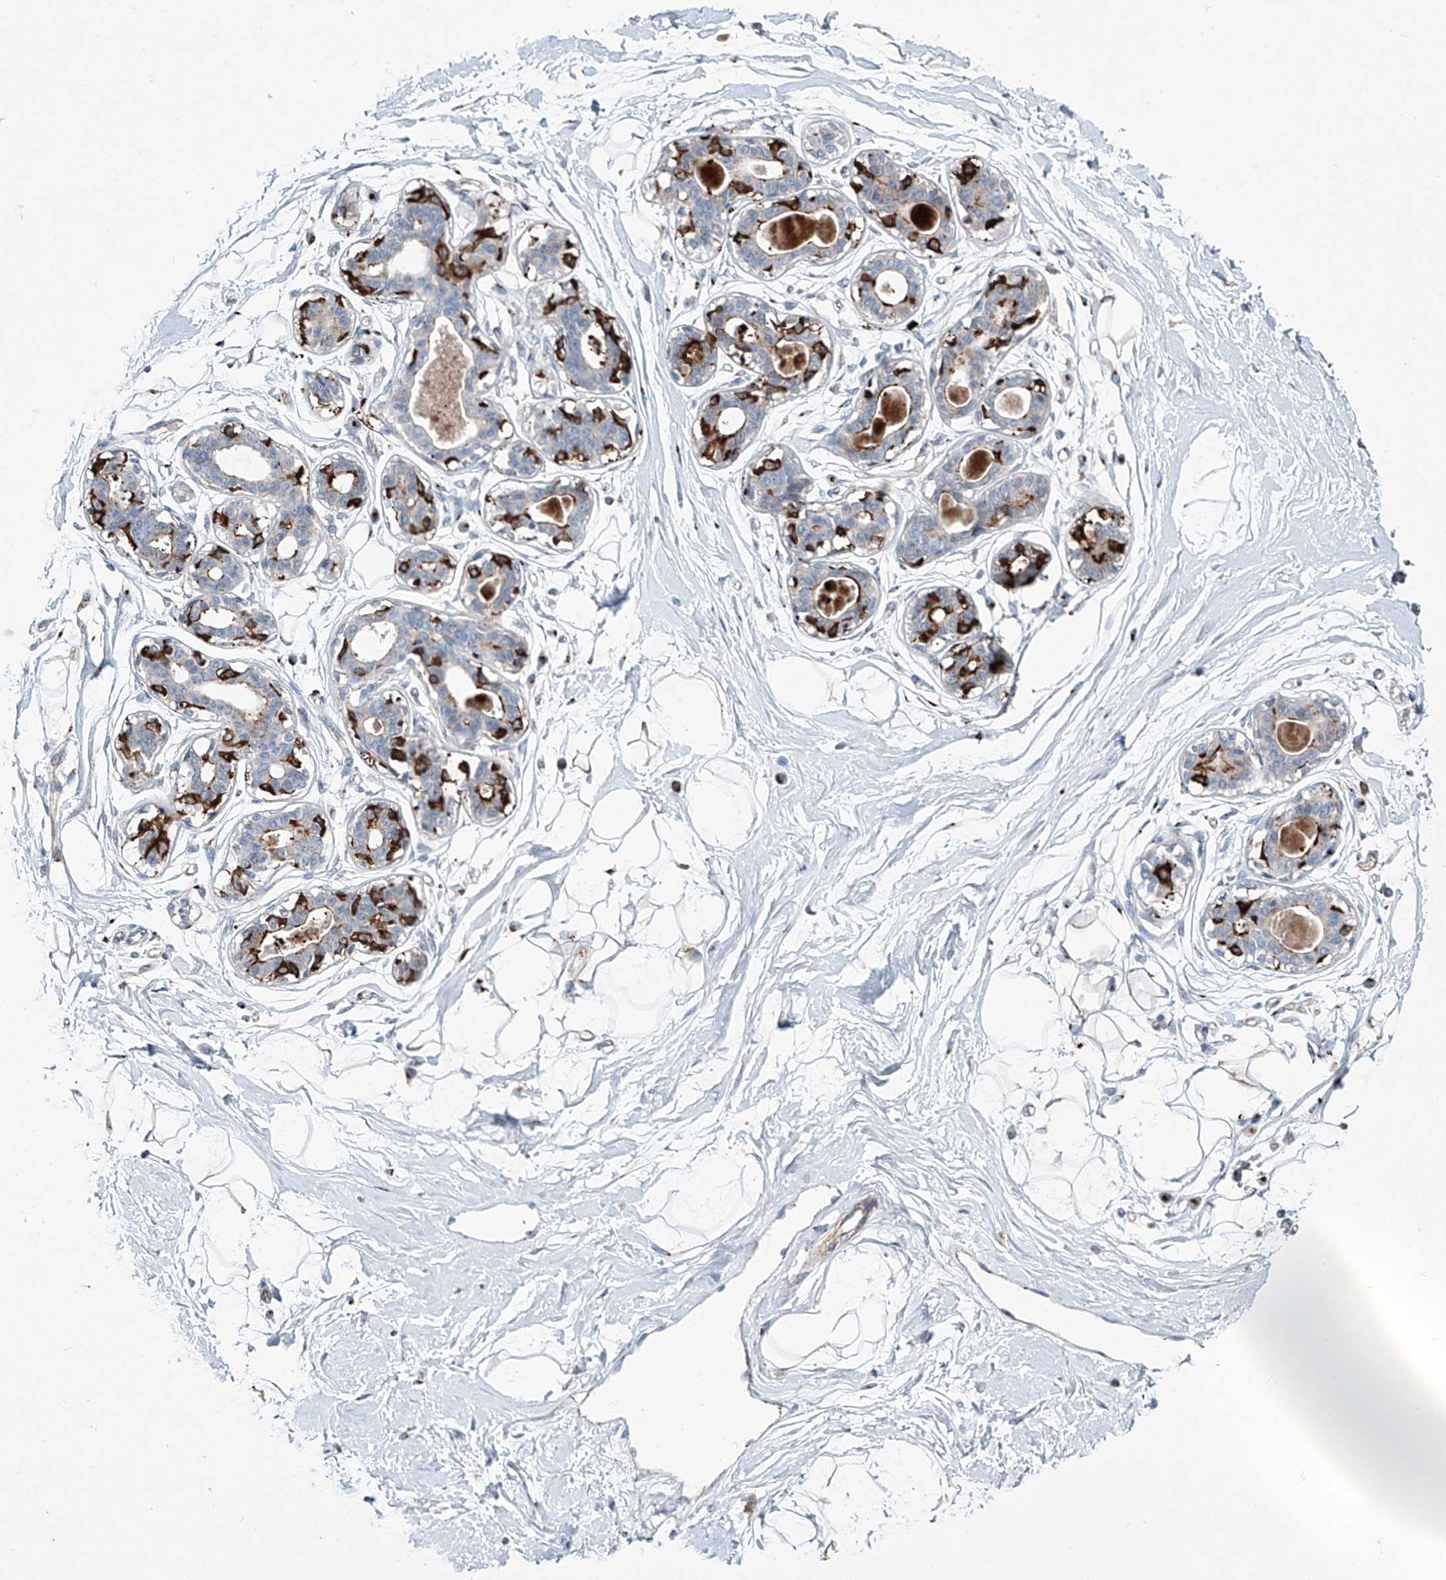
{"staining": {"intensity": "moderate", "quantity": ">75%", "location": "cytoplasmic/membranous"}, "tissue": "breast", "cell_type": "Adipocytes", "image_type": "normal", "snomed": [{"axis": "morphology", "description": "Normal tissue, NOS"}, {"axis": "topography", "description": "Breast"}], "caption": "Immunohistochemical staining of normal breast demonstrates medium levels of moderate cytoplasmic/membranous expression in approximately >75% of adipocytes. (IHC, brightfield microscopy, high magnification).", "gene": "CDH5", "patient": {"sex": "female", "age": 45}}